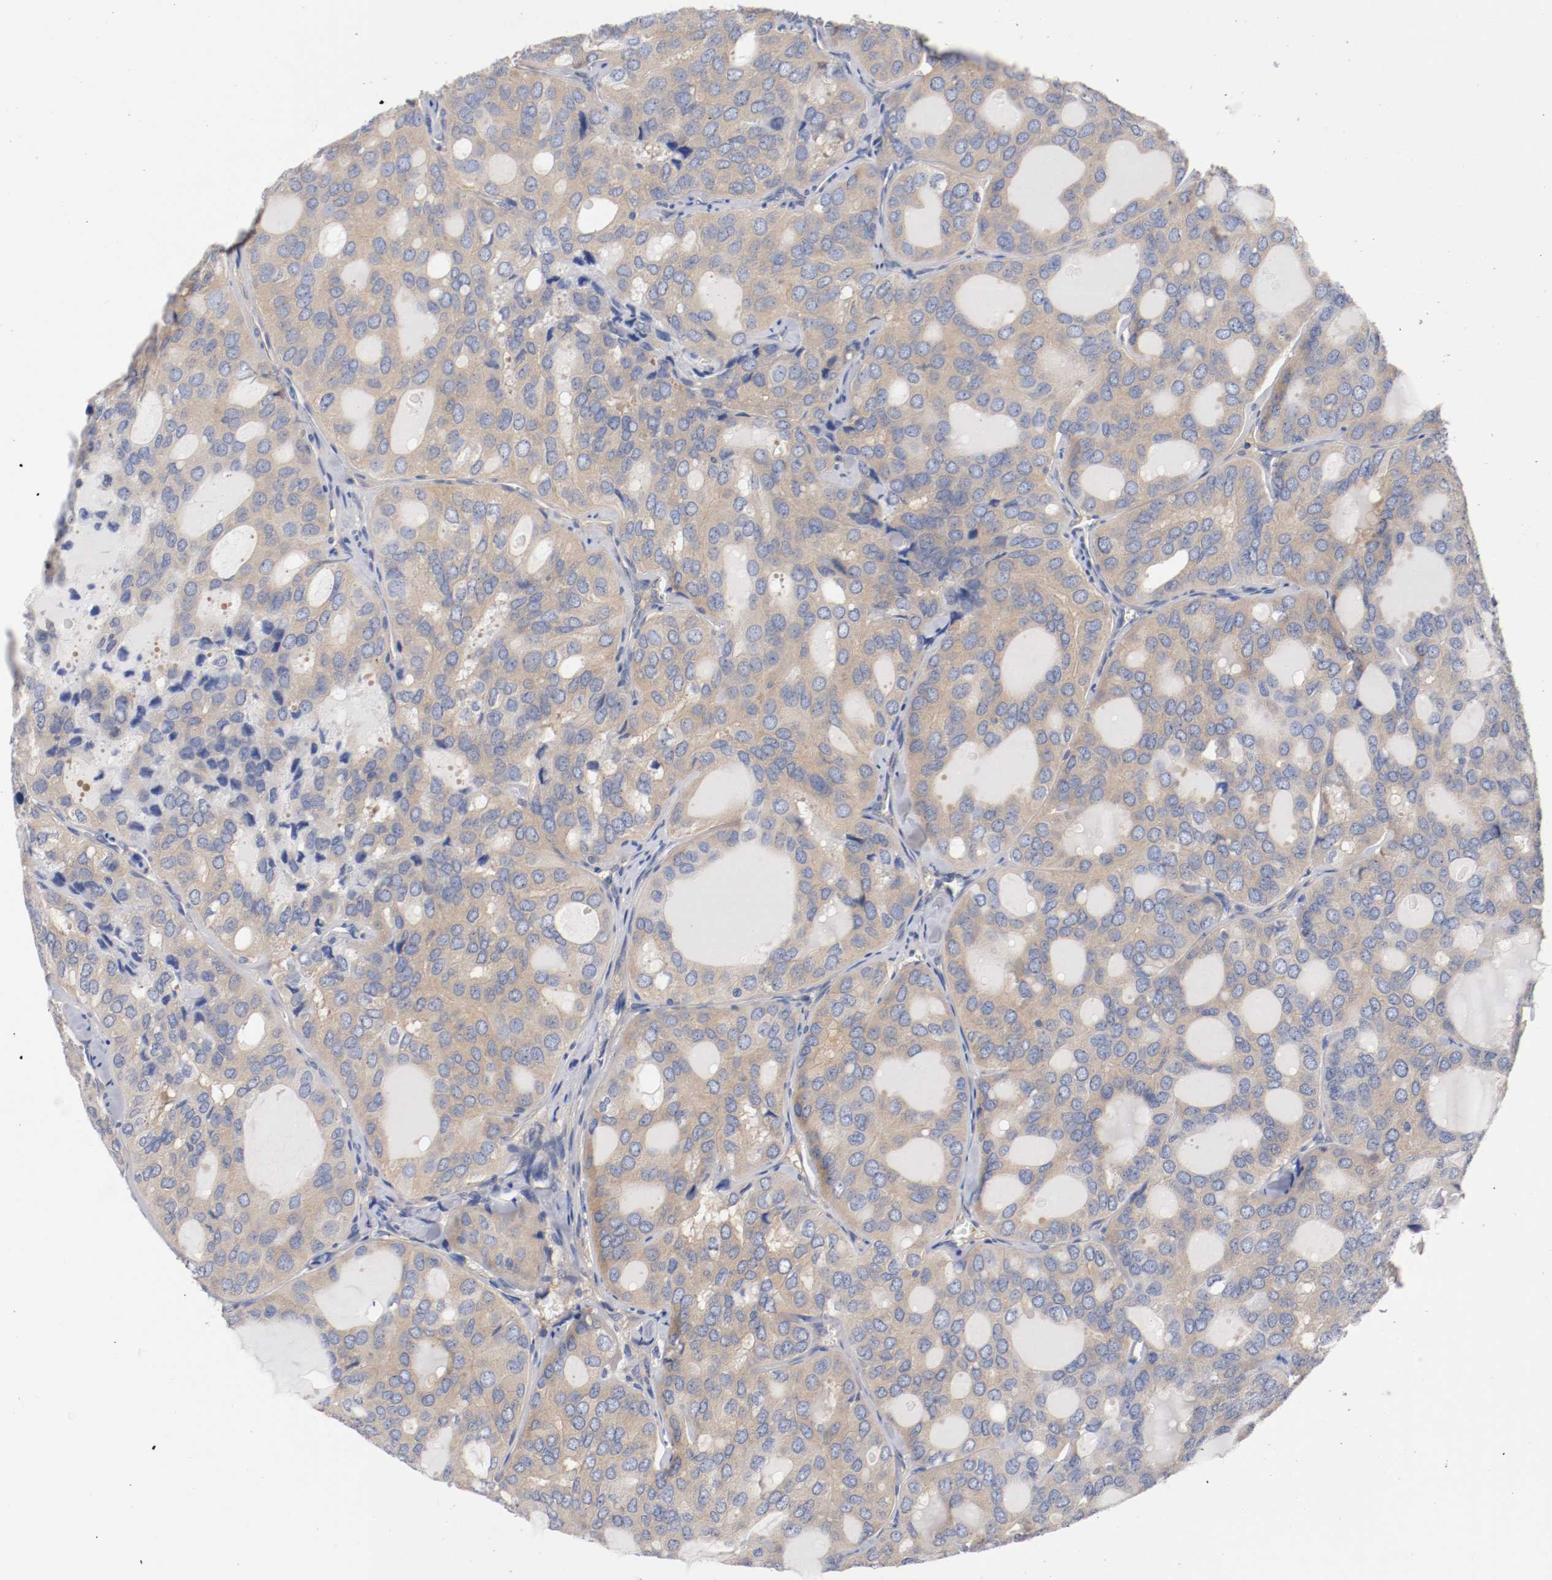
{"staining": {"intensity": "moderate", "quantity": ">75%", "location": "cytoplasmic/membranous"}, "tissue": "thyroid cancer", "cell_type": "Tumor cells", "image_type": "cancer", "snomed": [{"axis": "morphology", "description": "Follicular adenoma carcinoma, NOS"}, {"axis": "topography", "description": "Thyroid gland"}], "caption": "Thyroid cancer (follicular adenoma carcinoma) was stained to show a protein in brown. There is medium levels of moderate cytoplasmic/membranous expression in approximately >75% of tumor cells.", "gene": "HGS", "patient": {"sex": "male", "age": 75}}